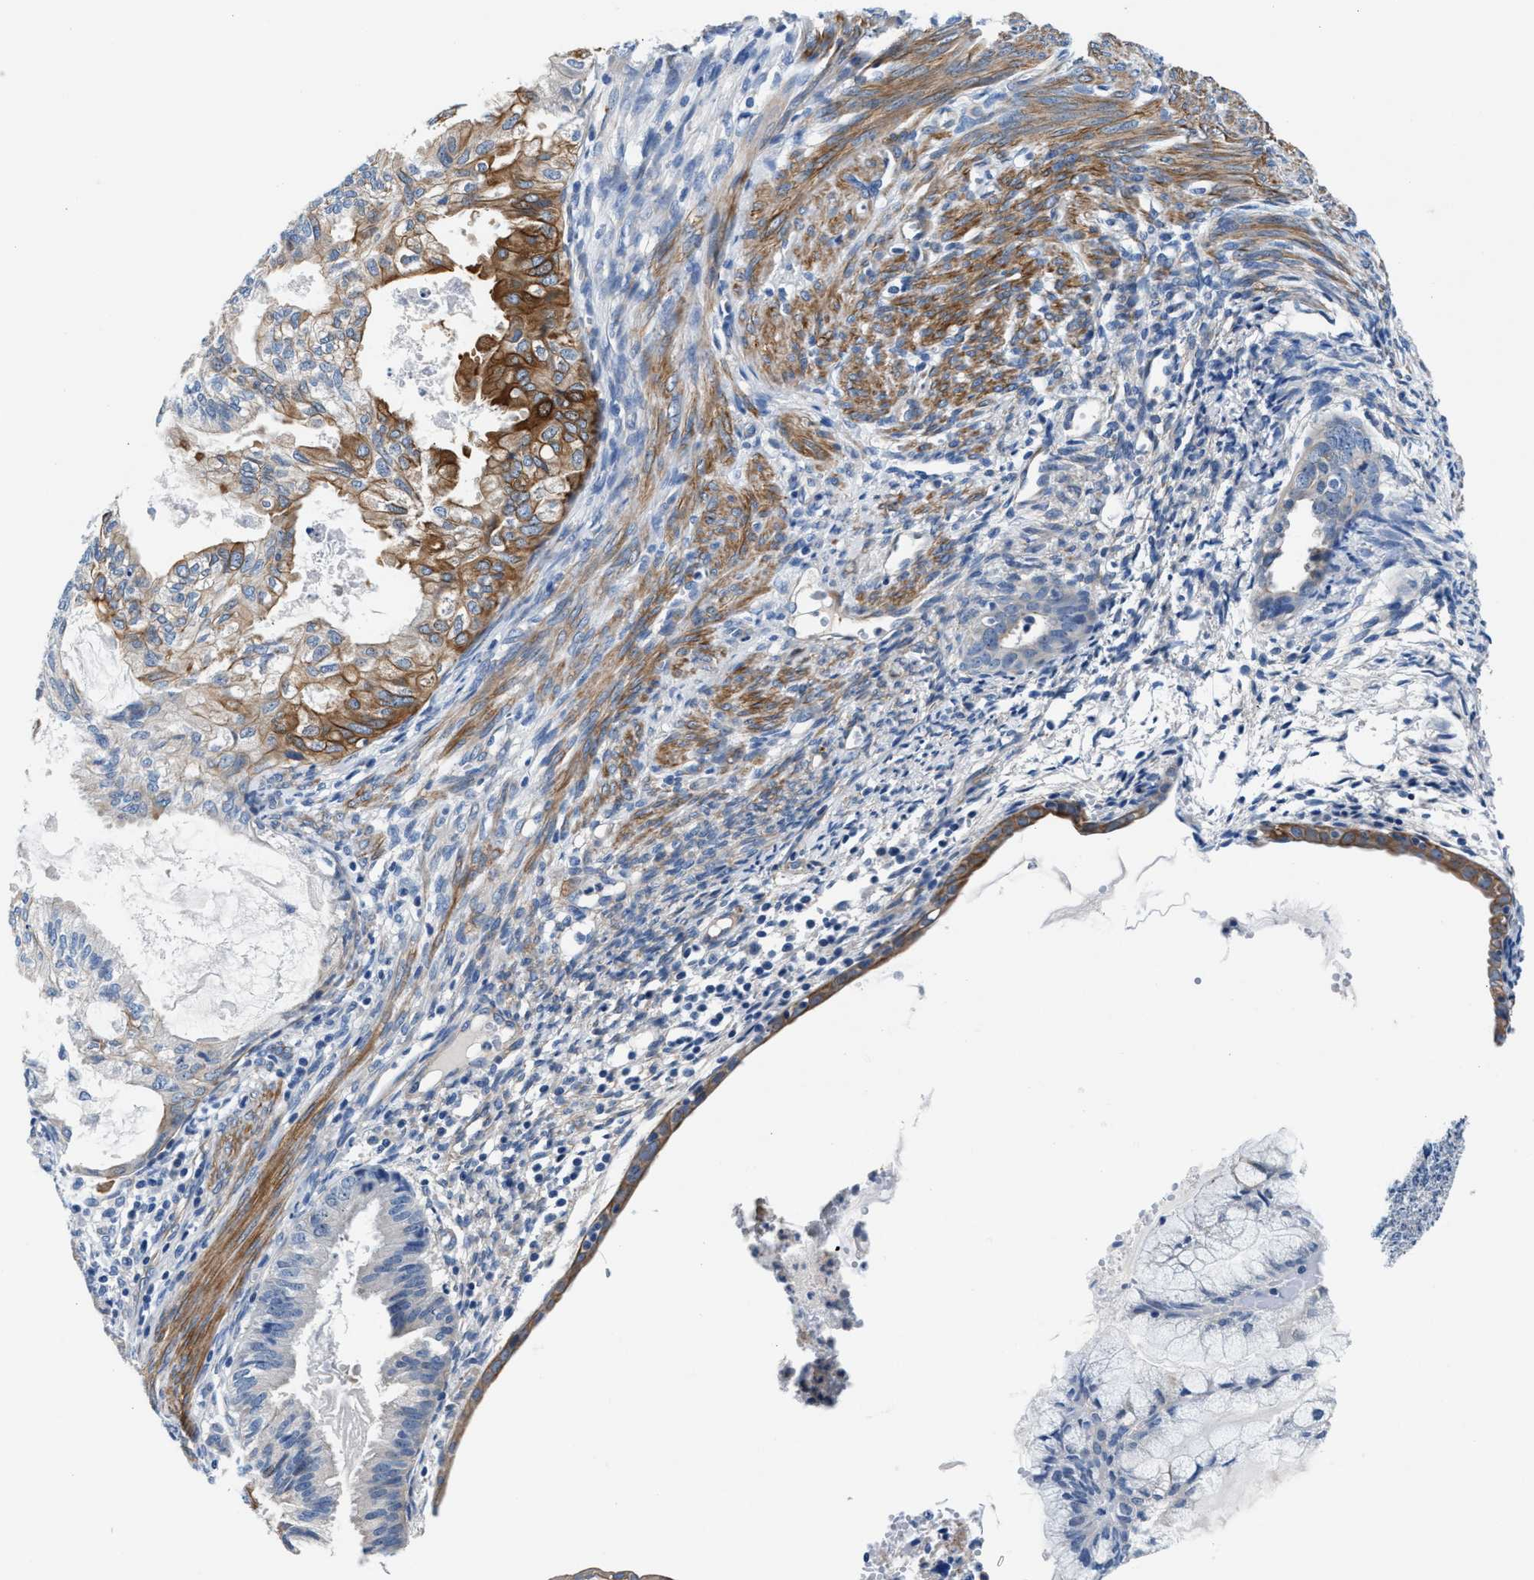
{"staining": {"intensity": "moderate", "quantity": "25%-75%", "location": "cytoplasmic/membranous"}, "tissue": "cervical cancer", "cell_type": "Tumor cells", "image_type": "cancer", "snomed": [{"axis": "morphology", "description": "Normal tissue, NOS"}, {"axis": "morphology", "description": "Adenocarcinoma, NOS"}, {"axis": "topography", "description": "Cervix"}, {"axis": "topography", "description": "Endometrium"}], "caption": "A brown stain highlights moderate cytoplasmic/membranous staining of a protein in human cervical adenocarcinoma tumor cells.", "gene": "PARG", "patient": {"sex": "female", "age": 86}}